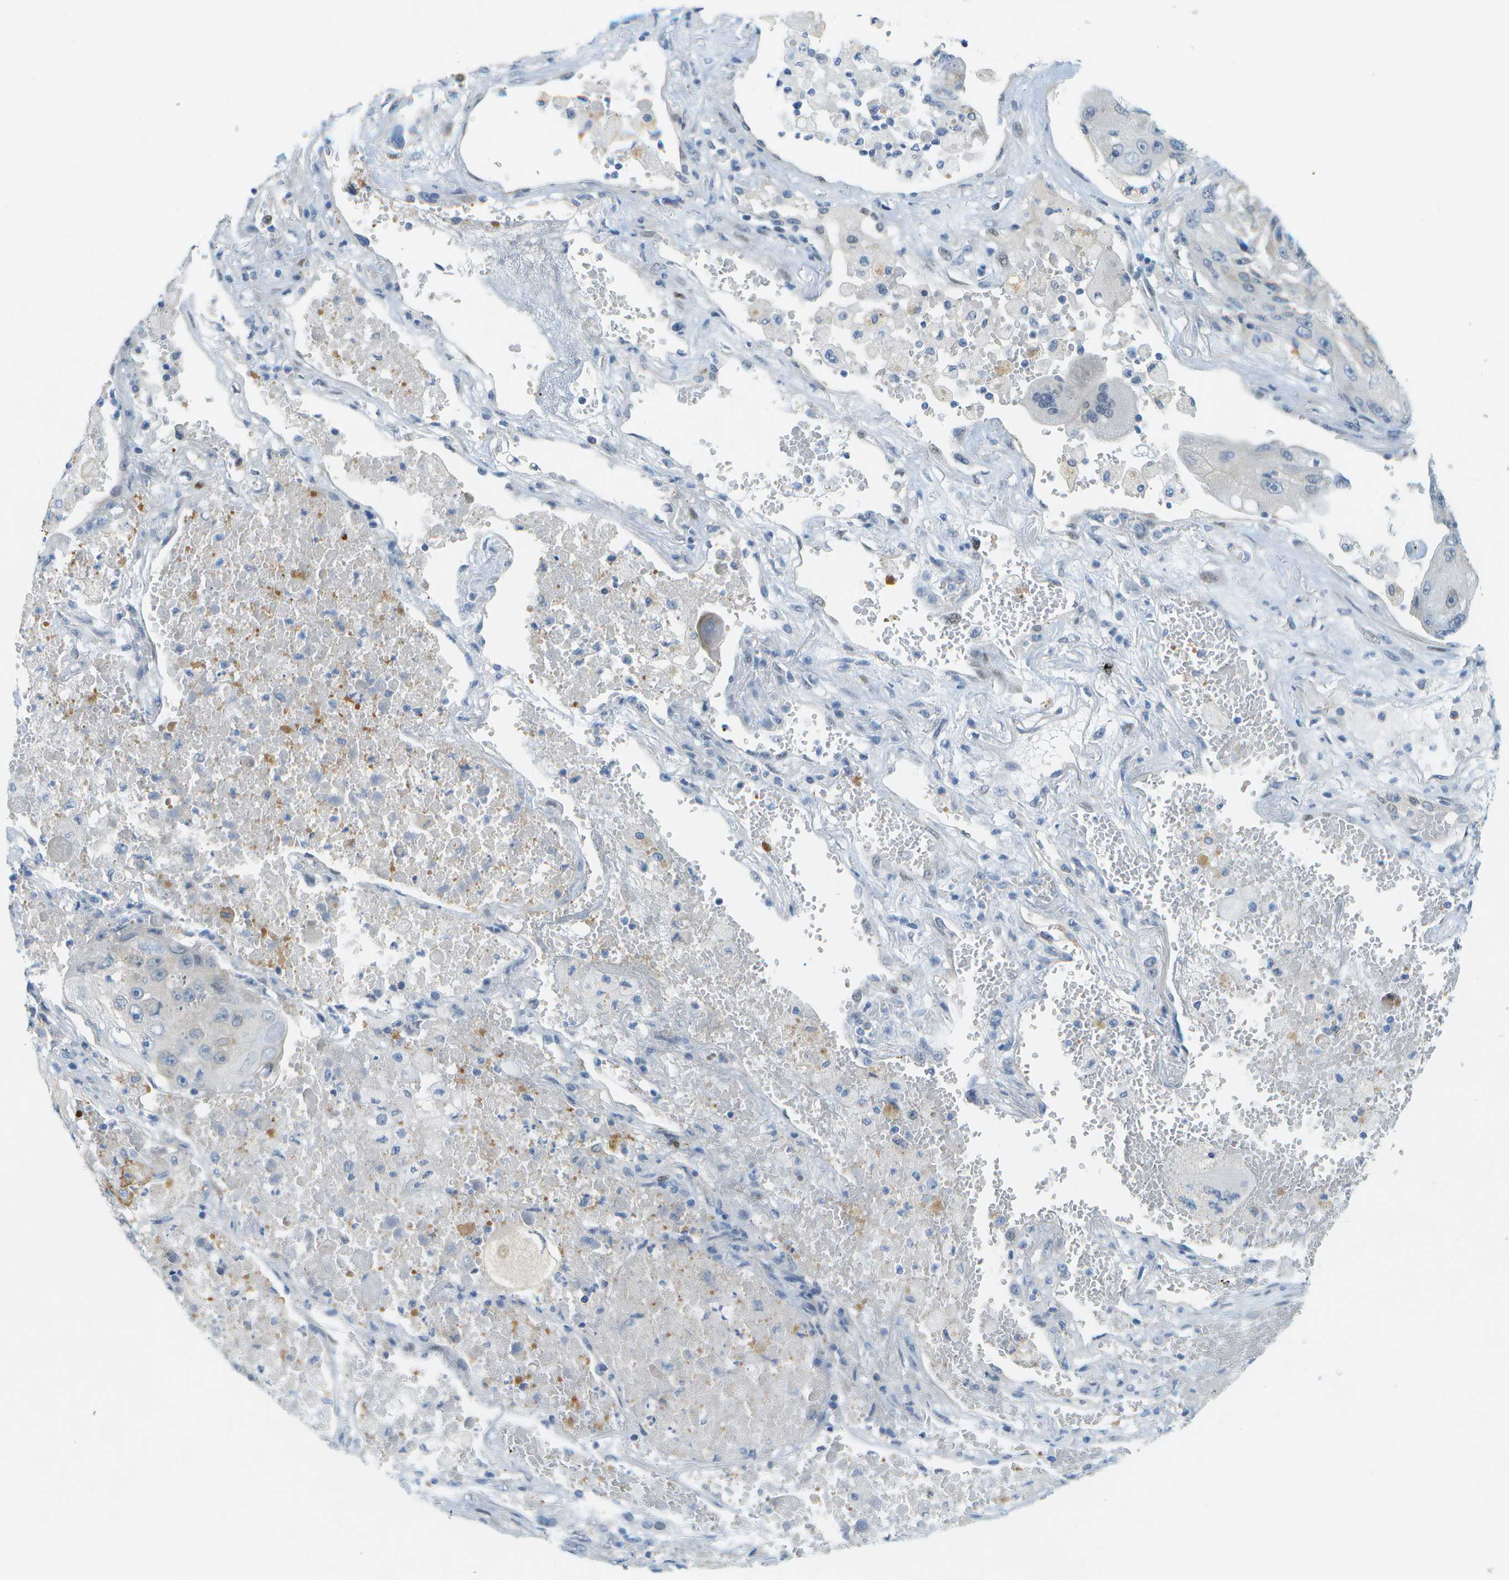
{"staining": {"intensity": "negative", "quantity": "none", "location": "none"}, "tissue": "lung cancer", "cell_type": "Tumor cells", "image_type": "cancer", "snomed": [{"axis": "morphology", "description": "Squamous cell carcinoma, NOS"}, {"axis": "topography", "description": "Lung"}], "caption": "The histopathology image displays no significant expression in tumor cells of lung cancer.", "gene": "CUL9", "patient": {"sex": "male", "age": 61}}